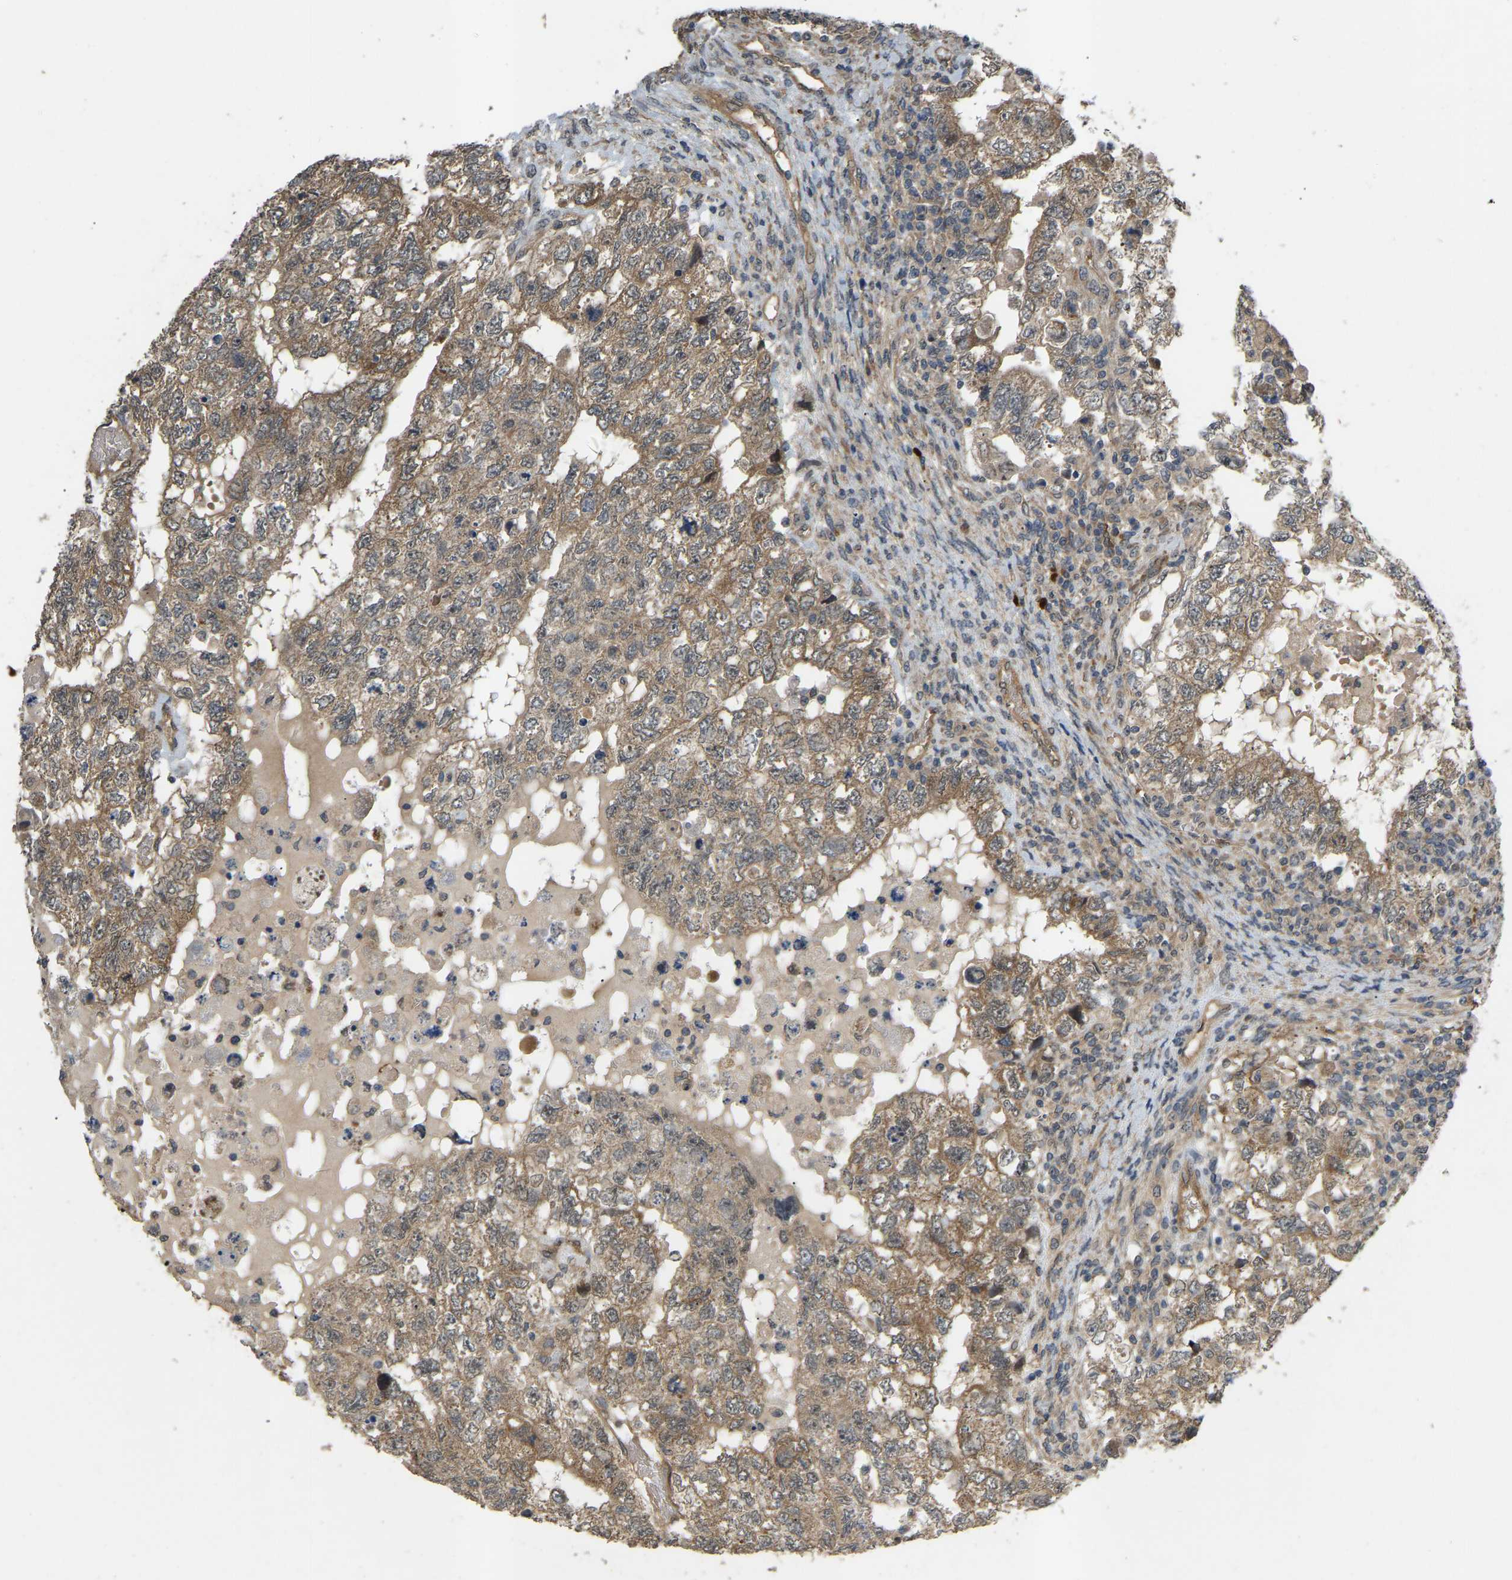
{"staining": {"intensity": "moderate", "quantity": ">75%", "location": "cytoplasmic/membranous"}, "tissue": "testis cancer", "cell_type": "Tumor cells", "image_type": "cancer", "snomed": [{"axis": "morphology", "description": "Carcinoma, Embryonal, NOS"}, {"axis": "topography", "description": "Testis"}], "caption": "Moderate cytoplasmic/membranous protein positivity is appreciated in approximately >75% of tumor cells in testis cancer (embryonal carcinoma). (brown staining indicates protein expression, while blue staining denotes nuclei).", "gene": "LIMK2", "patient": {"sex": "male", "age": 36}}